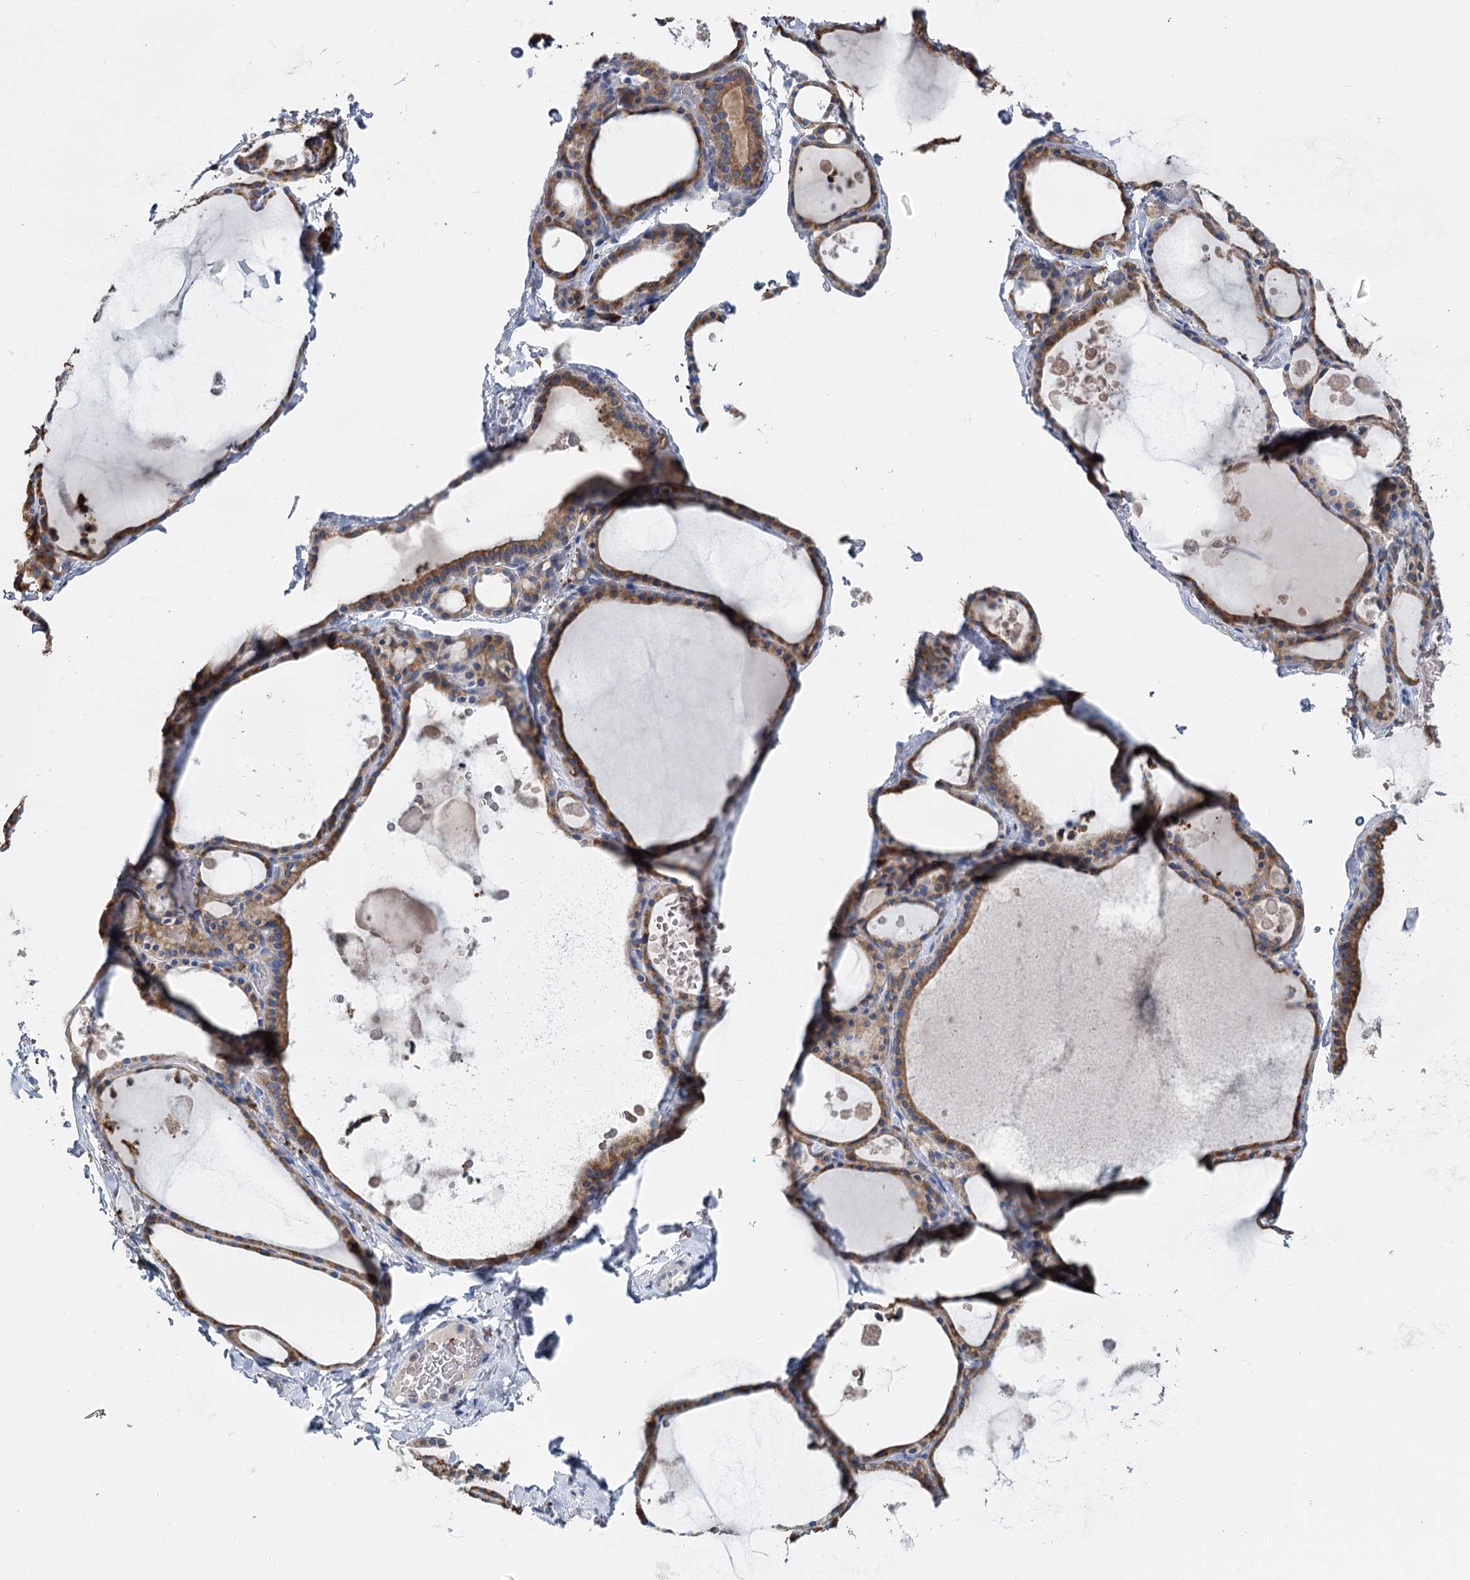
{"staining": {"intensity": "moderate", "quantity": ">75%", "location": "cytoplasmic/membranous"}, "tissue": "thyroid gland", "cell_type": "Glandular cells", "image_type": "normal", "snomed": [{"axis": "morphology", "description": "Normal tissue, NOS"}, {"axis": "topography", "description": "Thyroid gland"}], "caption": "Unremarkable thyroid gland exhibits moderate cytoplasmic/membranous positivity in about >75% of glandular cells.", "gene": "ANKRD16", "patient": {"sex": "male", "age": 56}}